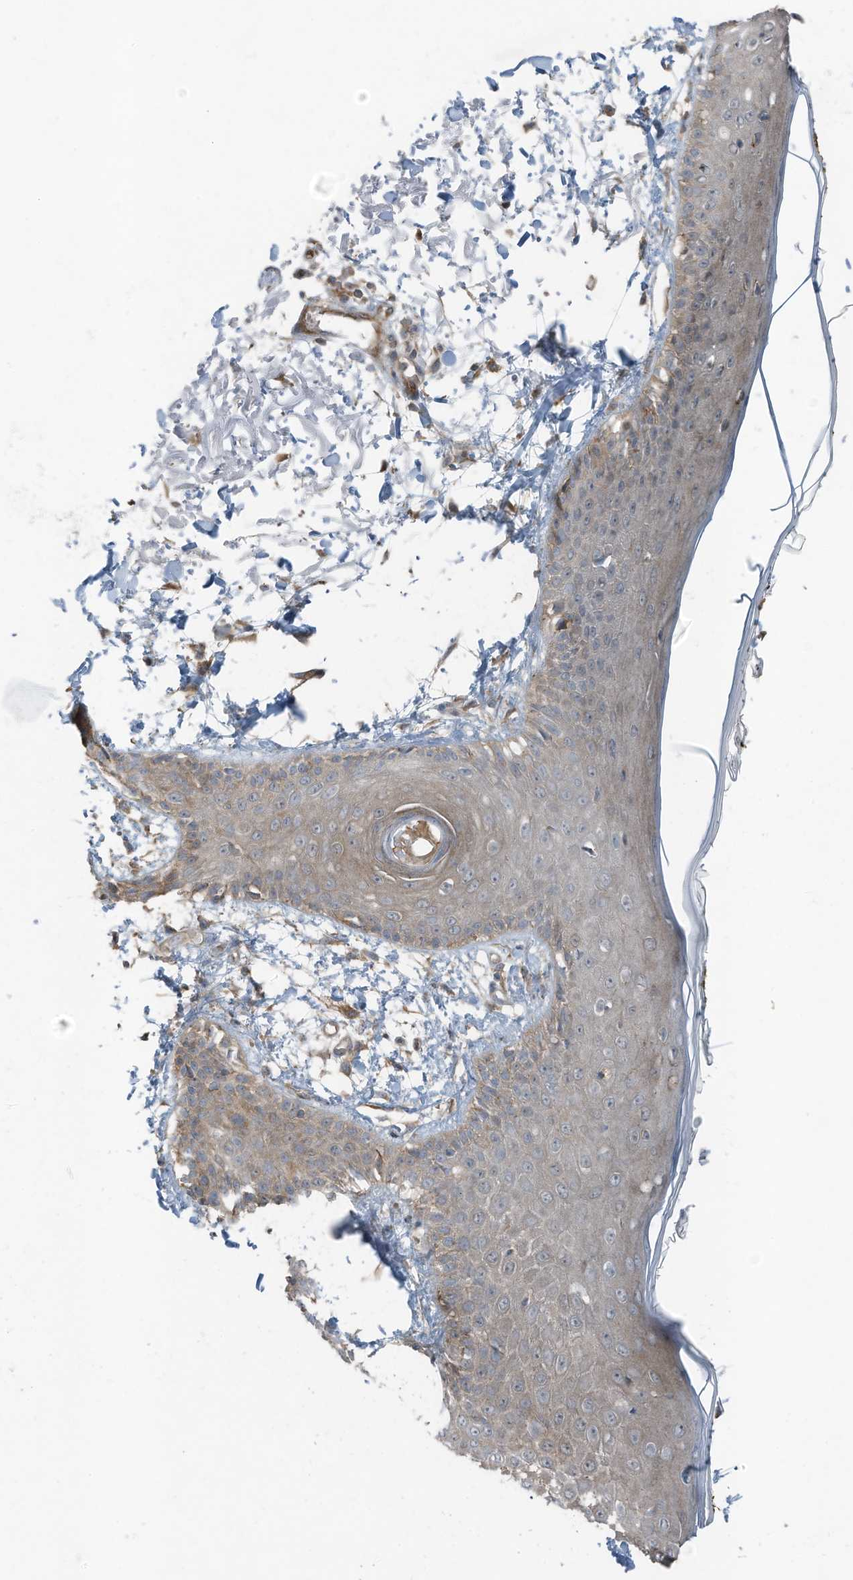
{"staining": {"intensity": "moderate", "quantity": ">75%", "location": "cytoplasmic/membranous"}, "tissue": "skin", "cell_type": "Fibroblasts", "image_type": "normal", "snomed": [{"axis": "morphology", "description": "Normal tissue, NOS"}, {"axis": "morphology", "description": "Squamous cell carcinoma, NOS"}, {"axis": "topography", "description": "Skin"}, {"axis": "topography", "description": "Peripheral nerve tissue"}], "caption": "Brown immunohistochemical staining in normal skin shows moderate cytoplasmic/membranous expression in about >75% of fibroblasts.", "gene": "TXNDC9", "patient": {"sex": "male", "age": 83}}